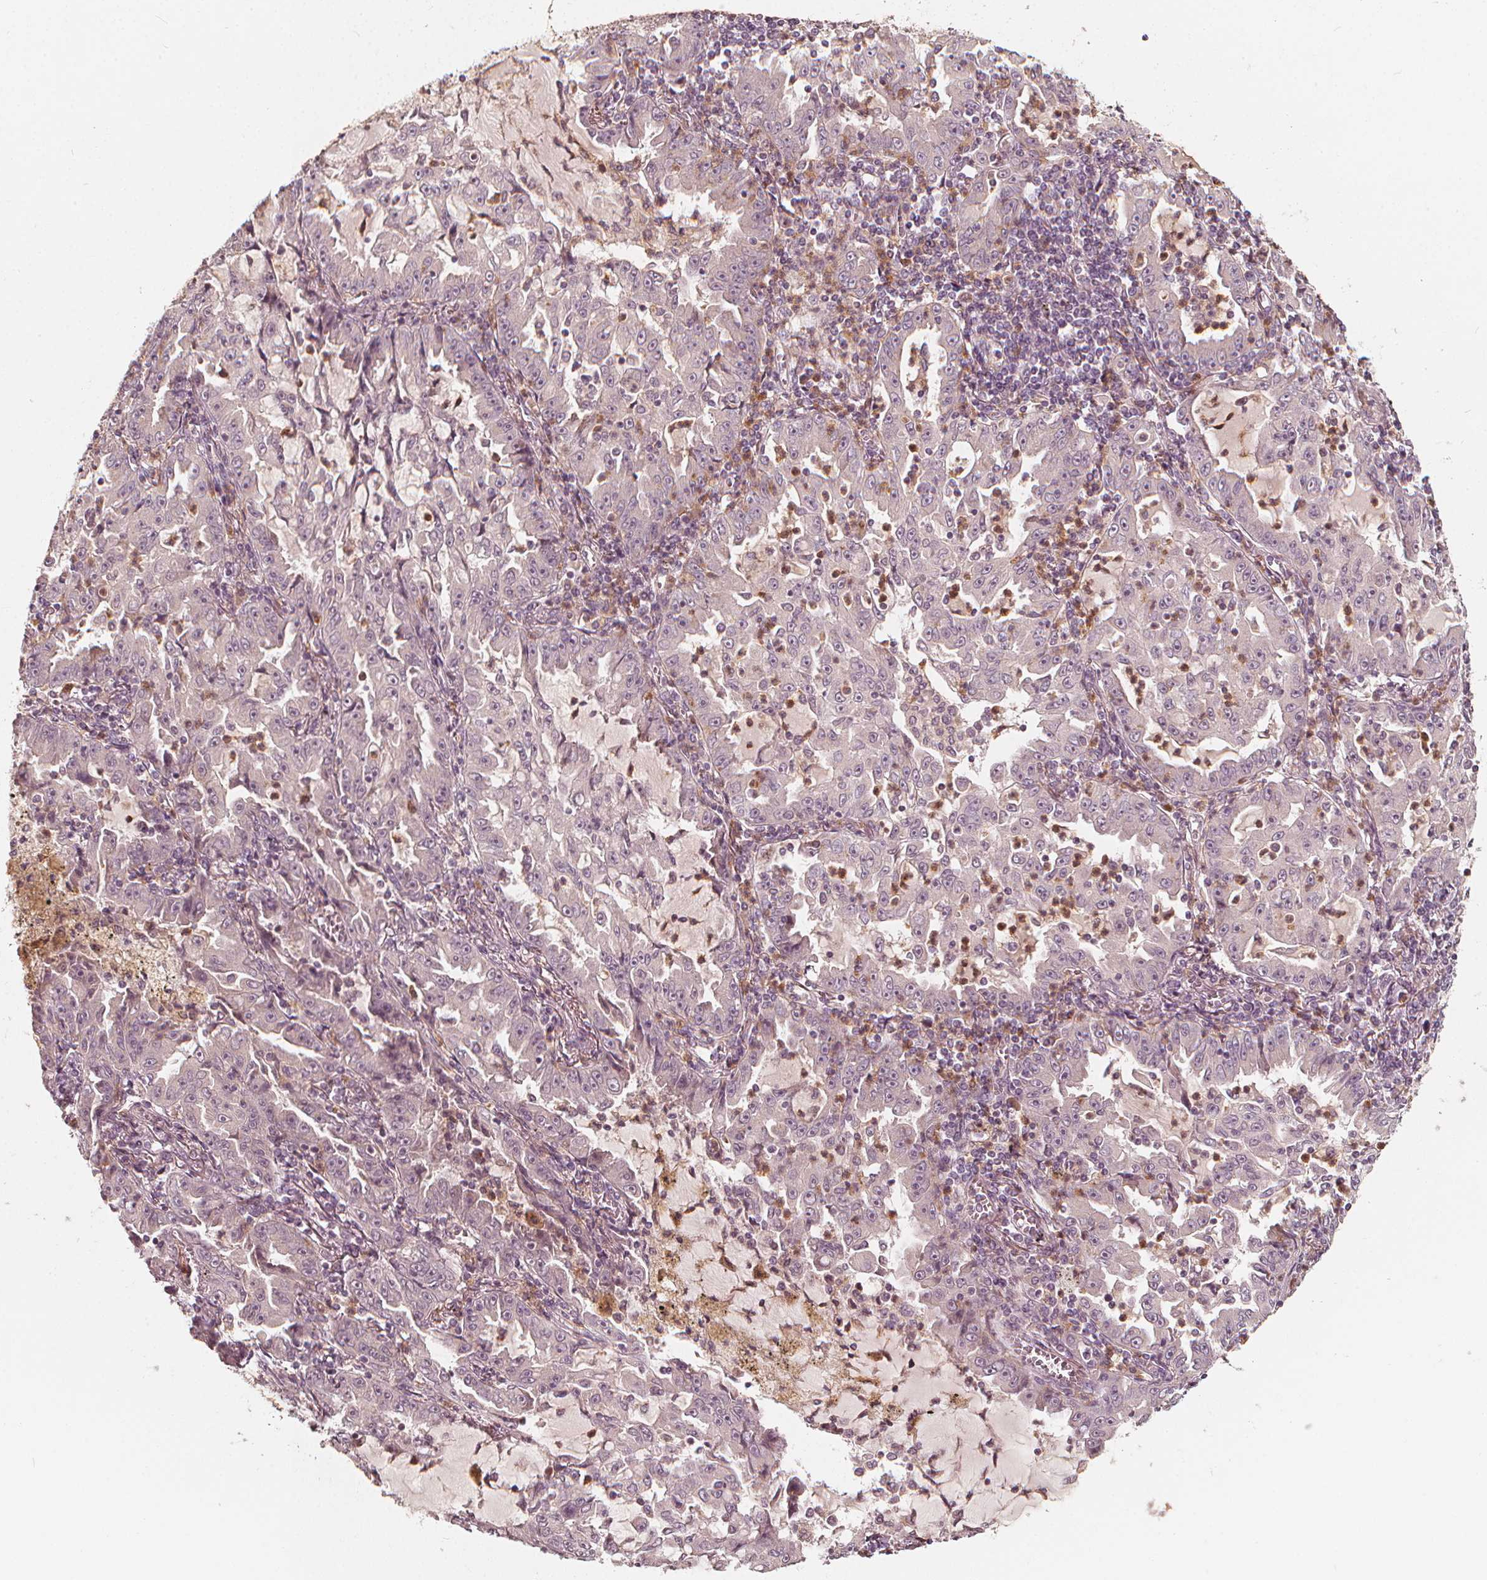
{"staining": {"intensity": "weak", "quantity": "<25%", "location": "nuclear"}, "tissue": "lung cancer", "cell_type": "Tumor cells", "image_type": "cancer", "snomed": [{"axis": "morphology", "description": "Adenocarcinoma, NOS"}, {"axis": "topography", "description": "Lung"}], "caption": "Tumor cells are negative for protein expression in human lung cancer.", "gene": "NPC1L1", "patient": {"sex": "female", "age": 52}}